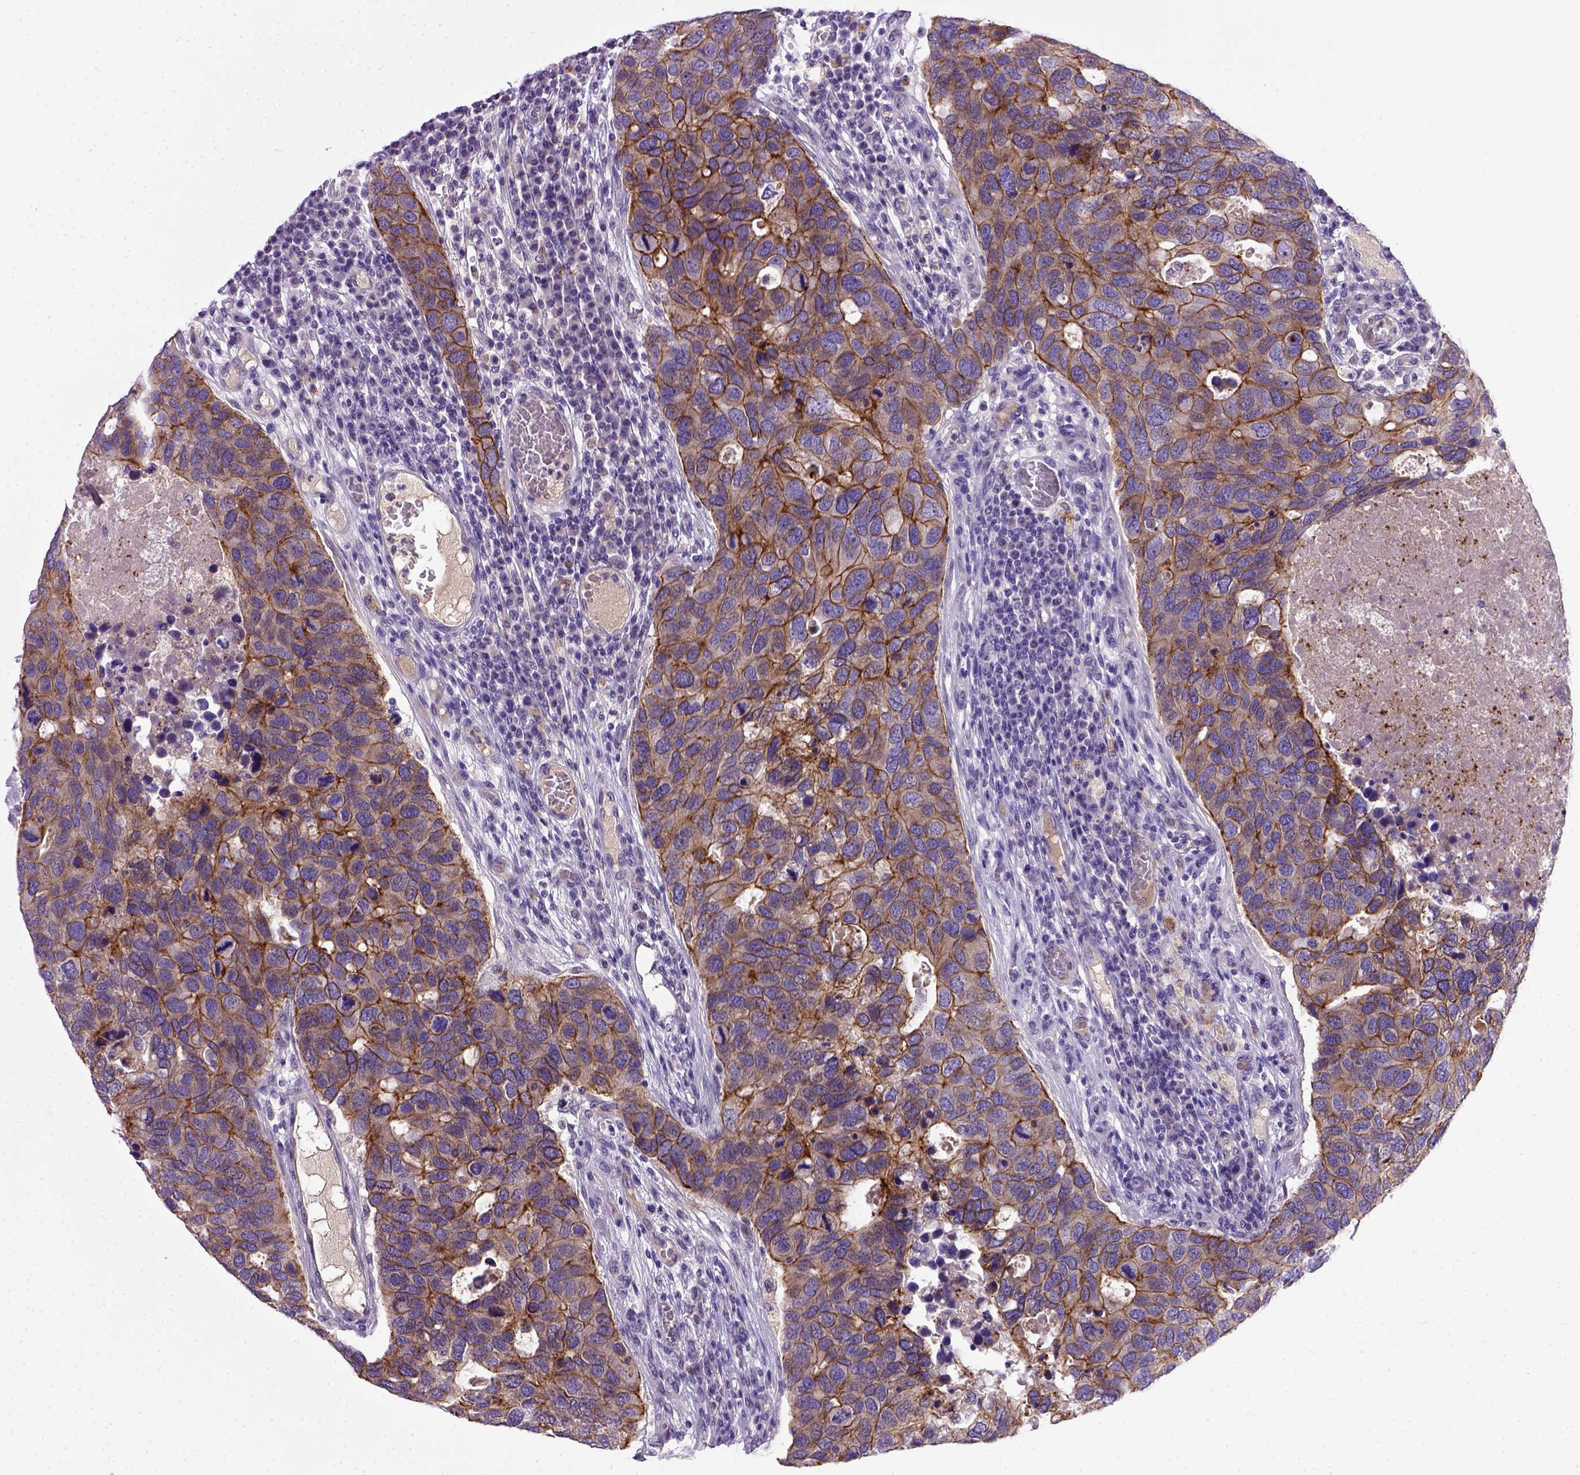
{"staining": {"intensity": "strong", "quantity": "25%-75%", "location": "cytoplasmic/membranous"}, "tissue": "breast cancer", "cell_type": "Tumor cells", "image_type": "cancer", "snomed": [{"axis": "morphology", "description": "Duct carcinoma"}, {"axis": "topography", "description": "Breast"}], "caption": "The photomicrograph displays immunohistochemical staining of breast infiltrating ductal carcinoma. There is strong cytoplasmic/membranous expression is seen in approximately 25%-75% of tumor cells. (IHC, brightfield microscopy, high magnification).", "gene": "CDH1", "patient": {"sex": "female", "age": 83}}